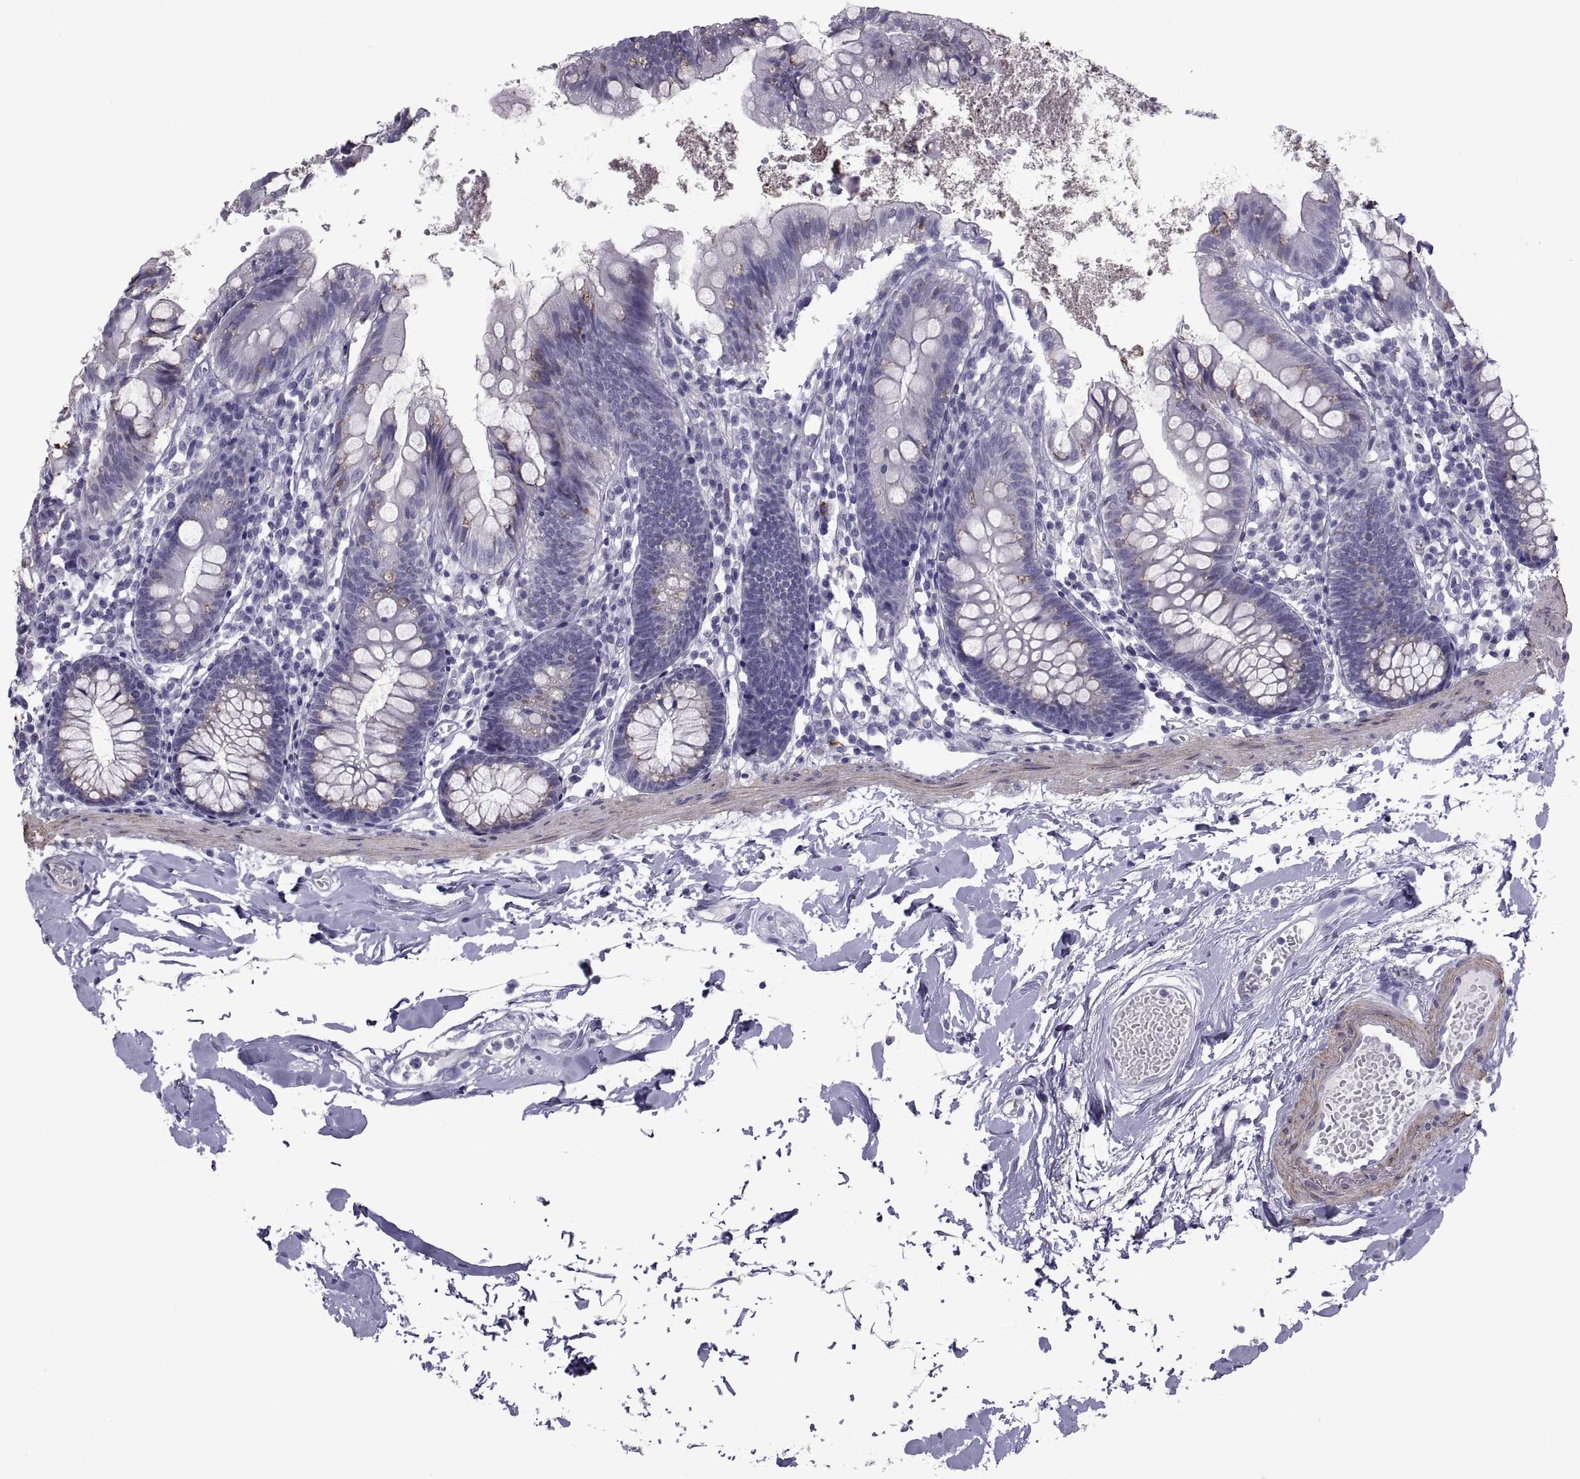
{"staining": {"intensity": "weak", "quantity": "<25%", "location": "cytoplasmic/membranous"}, "tissue": "small intestine", "cell_type": "Glandular cells", "image_type": "normal", "snomed": [{"axis": "morphology", "description": "Normal tissue, NOS"}, {"axis": "topography", "description": "Small intestine"}], "caption": "Immunohistochemistry (IHC) micrograph of benign small intestine stained for a protein (brown), which exhibits no expression in glandular cells. (IHC, brightfield microscopy, high magnification).", "gene": "MAGEB1", "patient": {"sex": "female", "age": 90}}